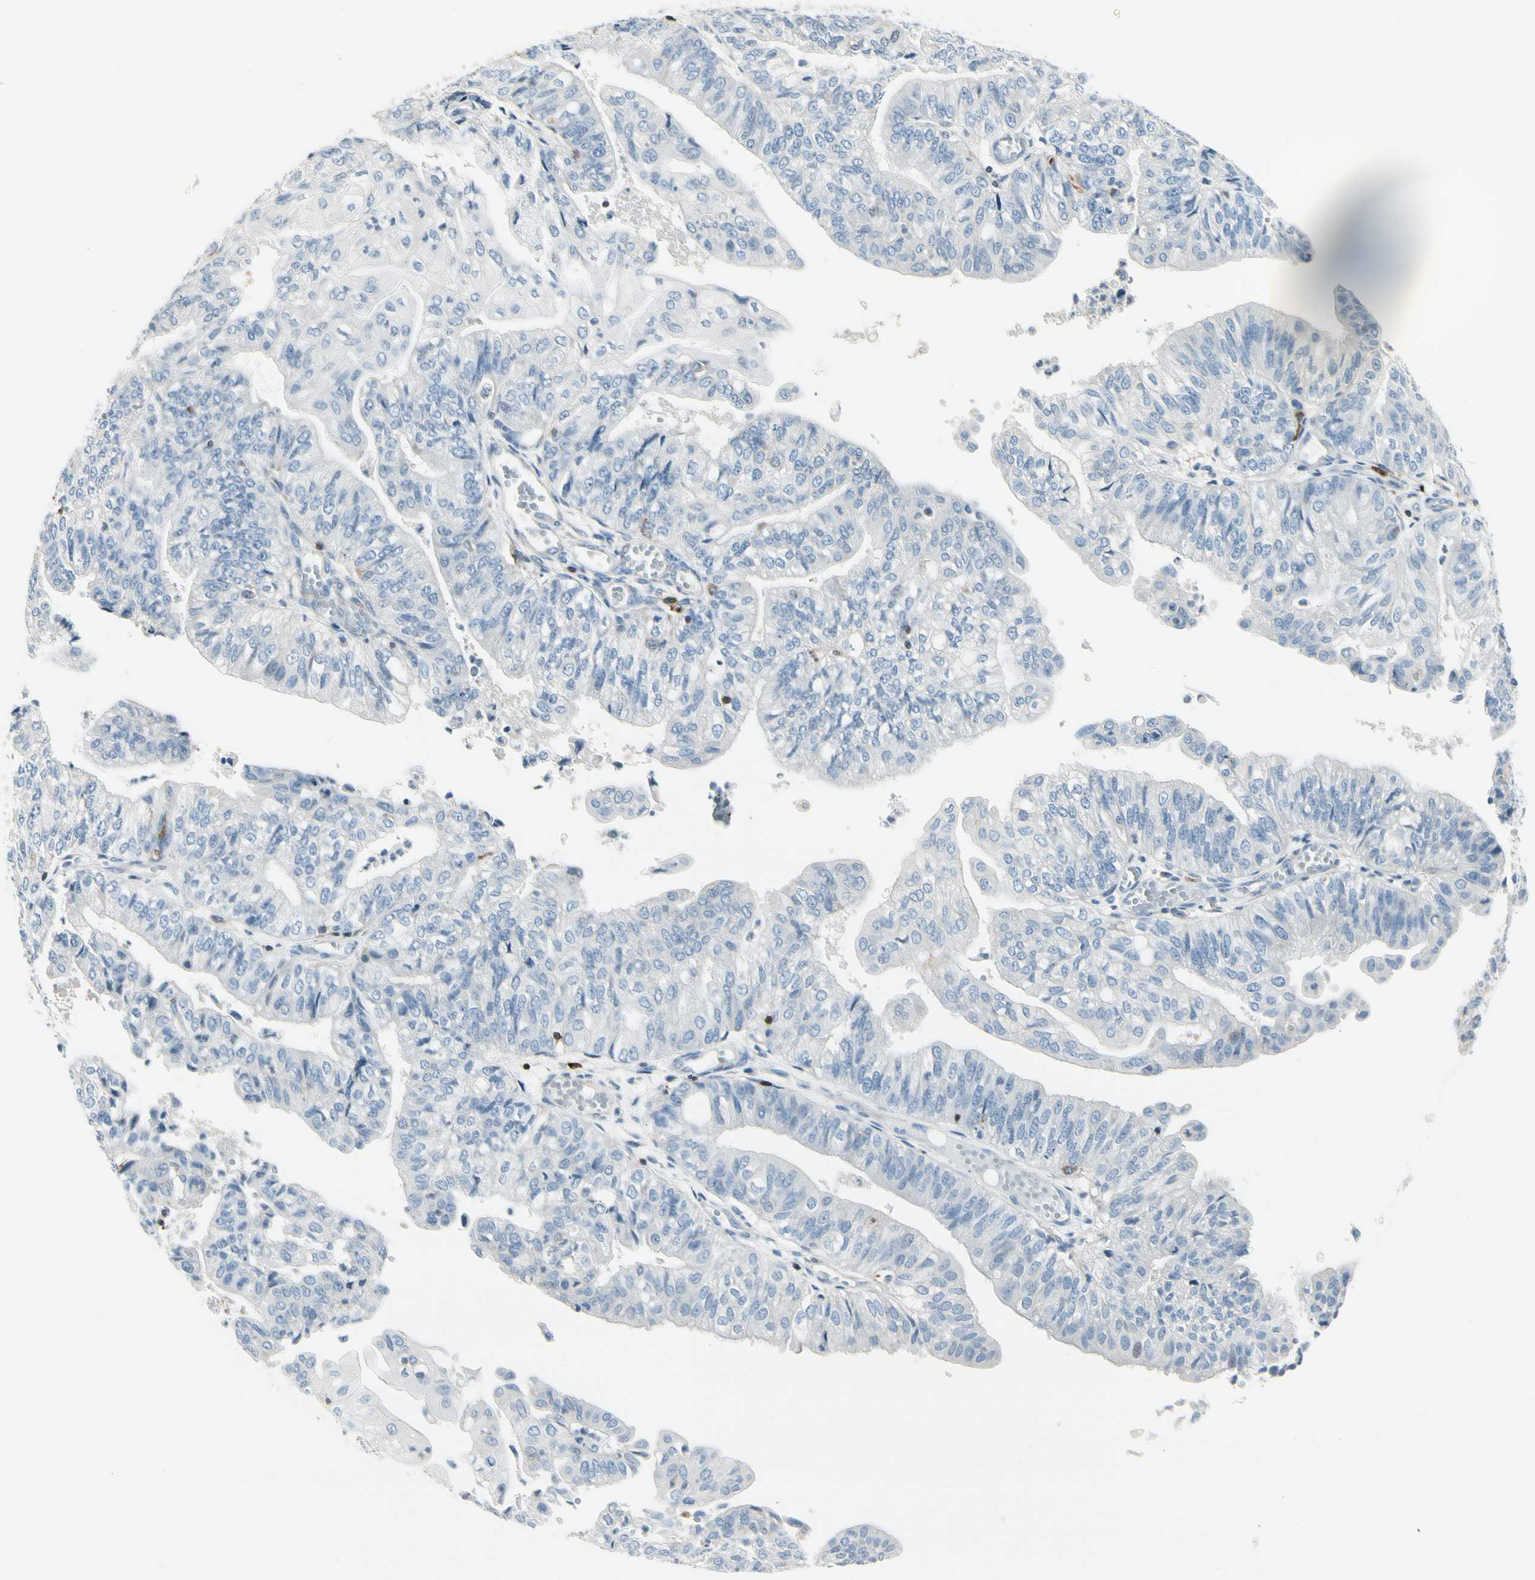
{"staining": {"intensity": "negative", "quantity": "none", "location": "none"}, "tissue": "endometrial cancer", "cell_type": "Tumor cells", "image_type": "cancer", "snomed": [{"axis": "morphology", "description": "Adenocarcinoma, NOS"}, {"axis": "topography", "description": "Endometrium"}], "caption": "Immunohistochemistry micrograph of neoplastic tissue: human adenocarcinoma (endometrial) stained with DAB (3,3'-diaminobenzidine) demonstrates no significant protein positivity in tumor cells.", "gene": "TRAF1", "patient": {"sex": "female", "age": 59}}